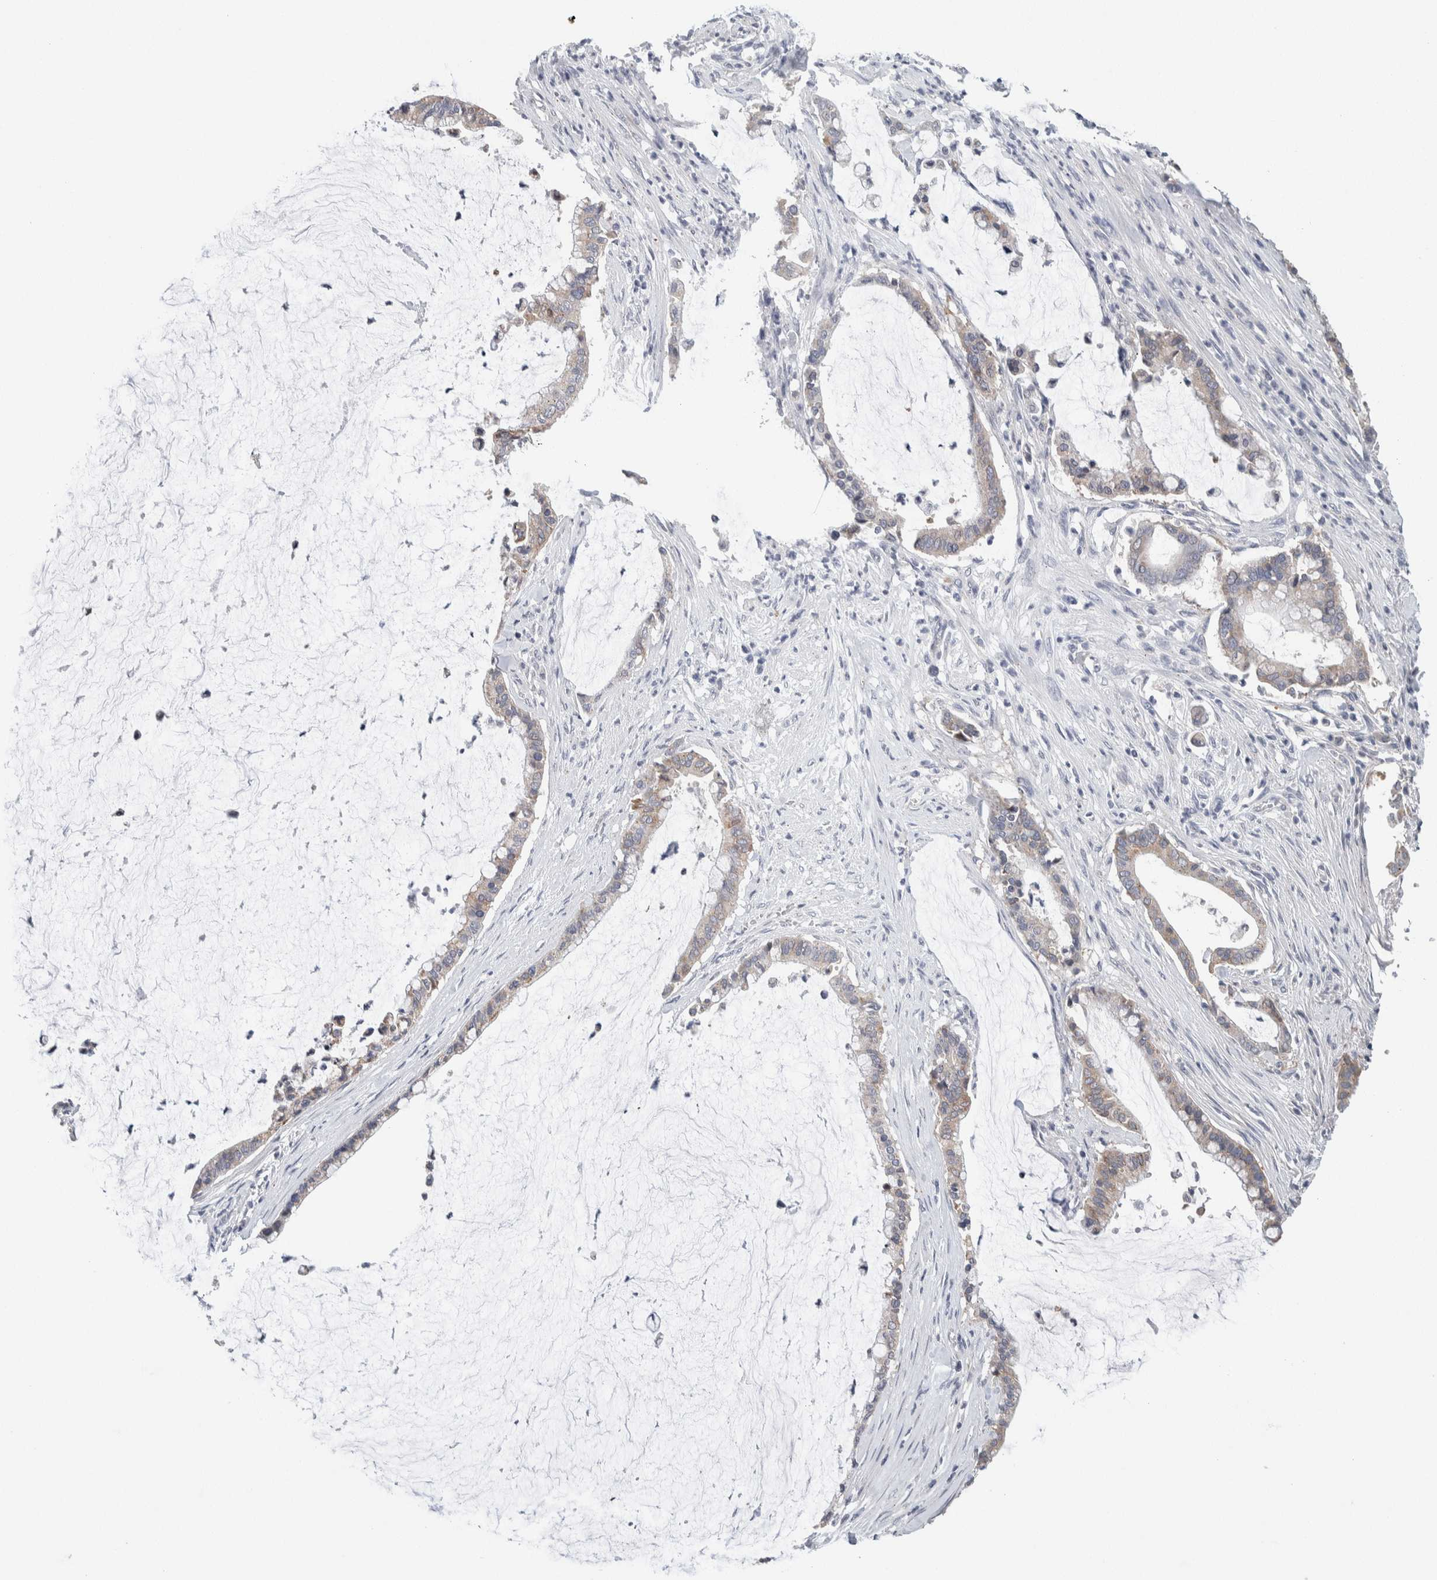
{"staining": {"intensity": "weak", "quantity": "25%-75%", "location": "cytoplasmic/membranous"}, "tissue": "pancreatic cancer", "cell_type": "Tumor cells", "image_type": "cancer", "snomed": [{"axis": "morphology", "description": "Adenocarcinoma, NOS"}, {"axis": "topography", "description": "Pancreas"}], "caption": "Immunohistochemistry (IHC) micrograph of neoplastic tissue: adenocarcinoma (pancreatic) stained using immunohistochemistry exhibits low levels of weak protein expression localized specifically in the cytoplasmic/membranous of tumor cells, appearing as a cytoplasmic/membranous brown color.", "gene": "SCN2A", "patient": {"sex": "male", "age": 41}}